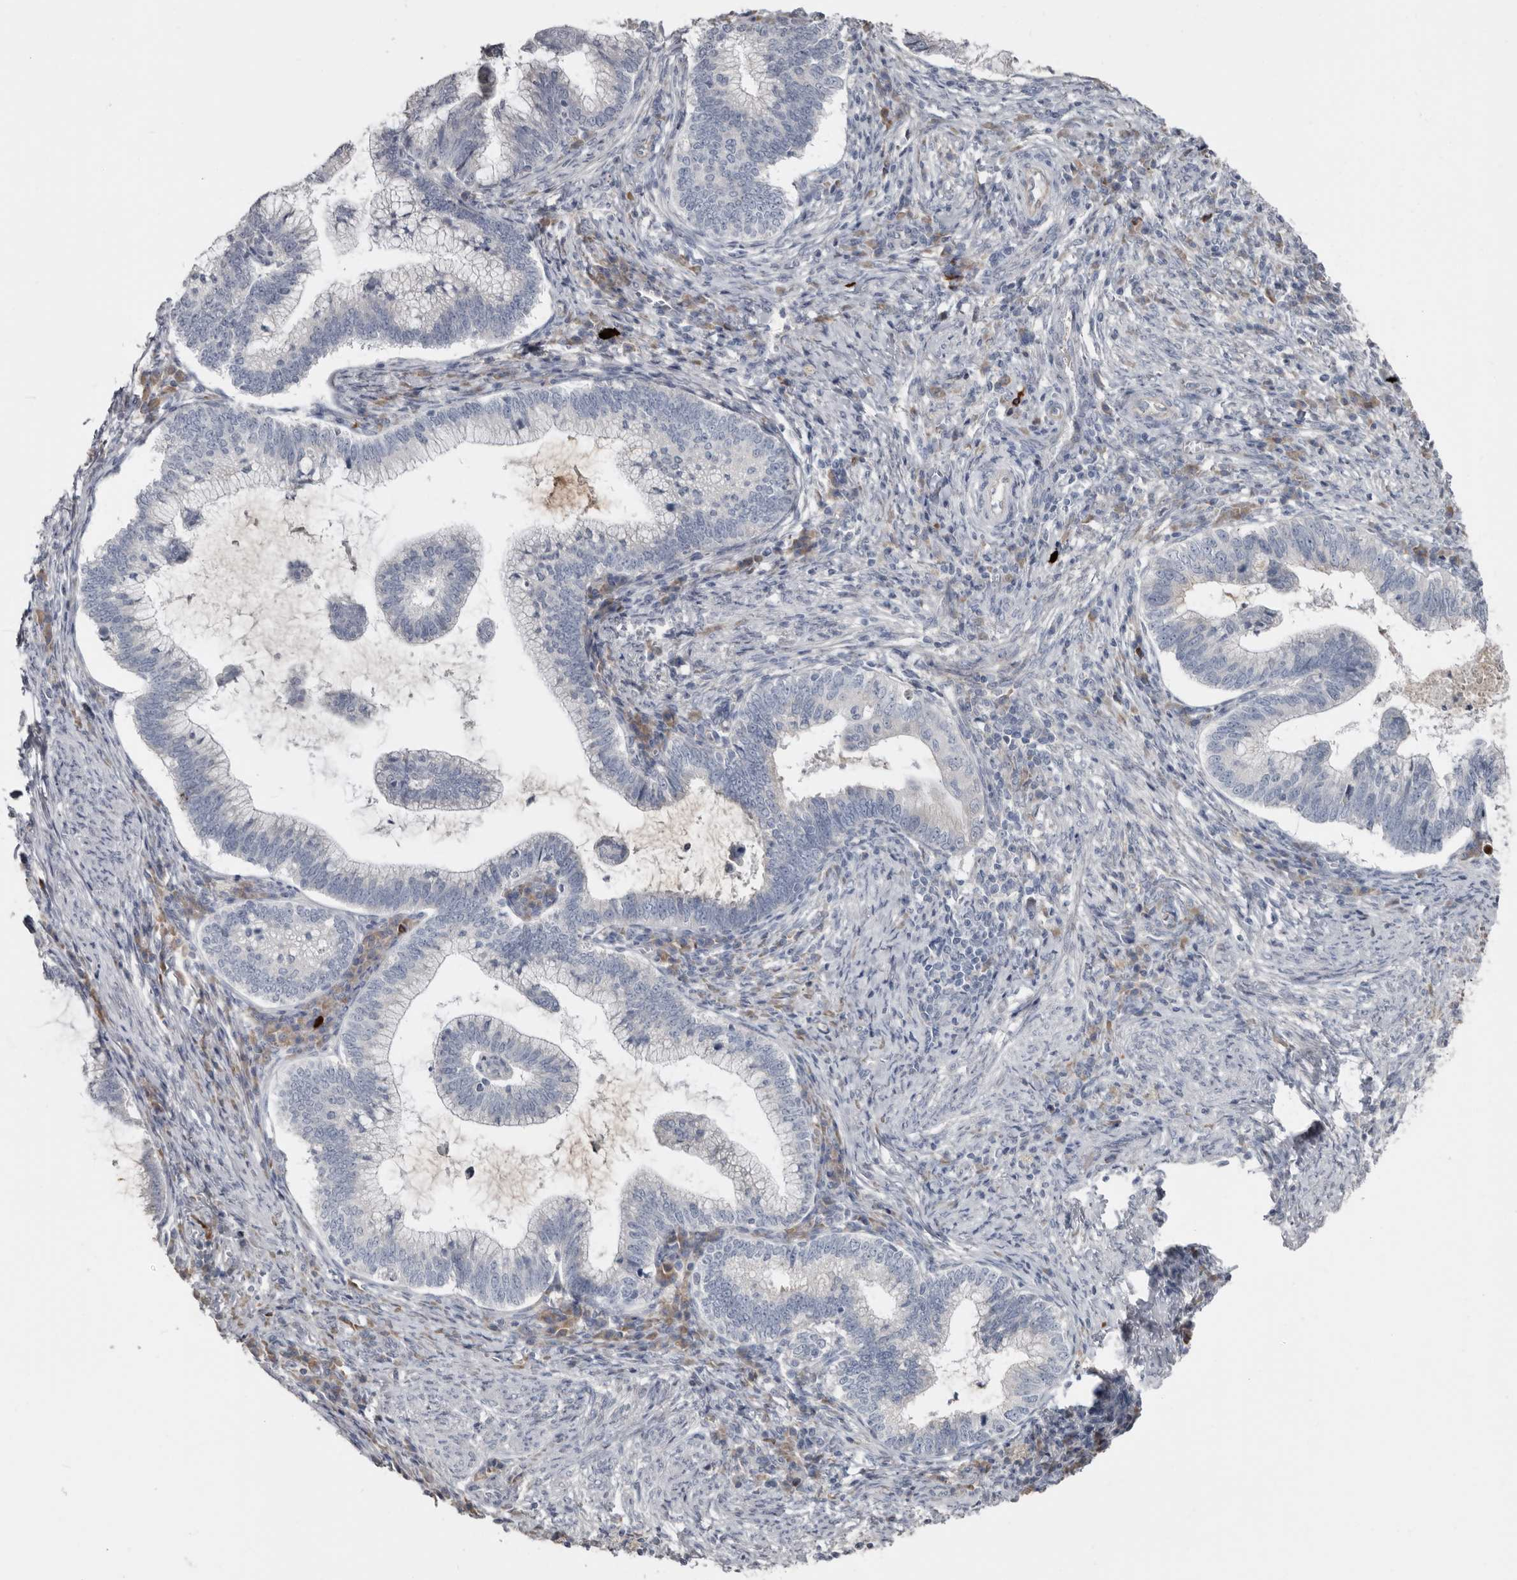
{"staining": {"intensity": "negative", "quantity": "none", "location": "none"}, "tissue": "cervical cancer", "cell_type": "Tumor cells", "image_type": "cancer", "snomed": [{"axis": "morphology", "description": "Adenocarcinoma, NOS"}, {"axis": "topography", "description": "Cervix"}], "caption": "The micrograph shows no staining of tumor cells in cervical adenocarcinoma. (DAB (3,3'-diaminobenzidine) immunohistochemistry (IHC) with hematoxylin counter stain).", "gene": "ZNF114", "patient": {"sex": "female", "age": 36}}